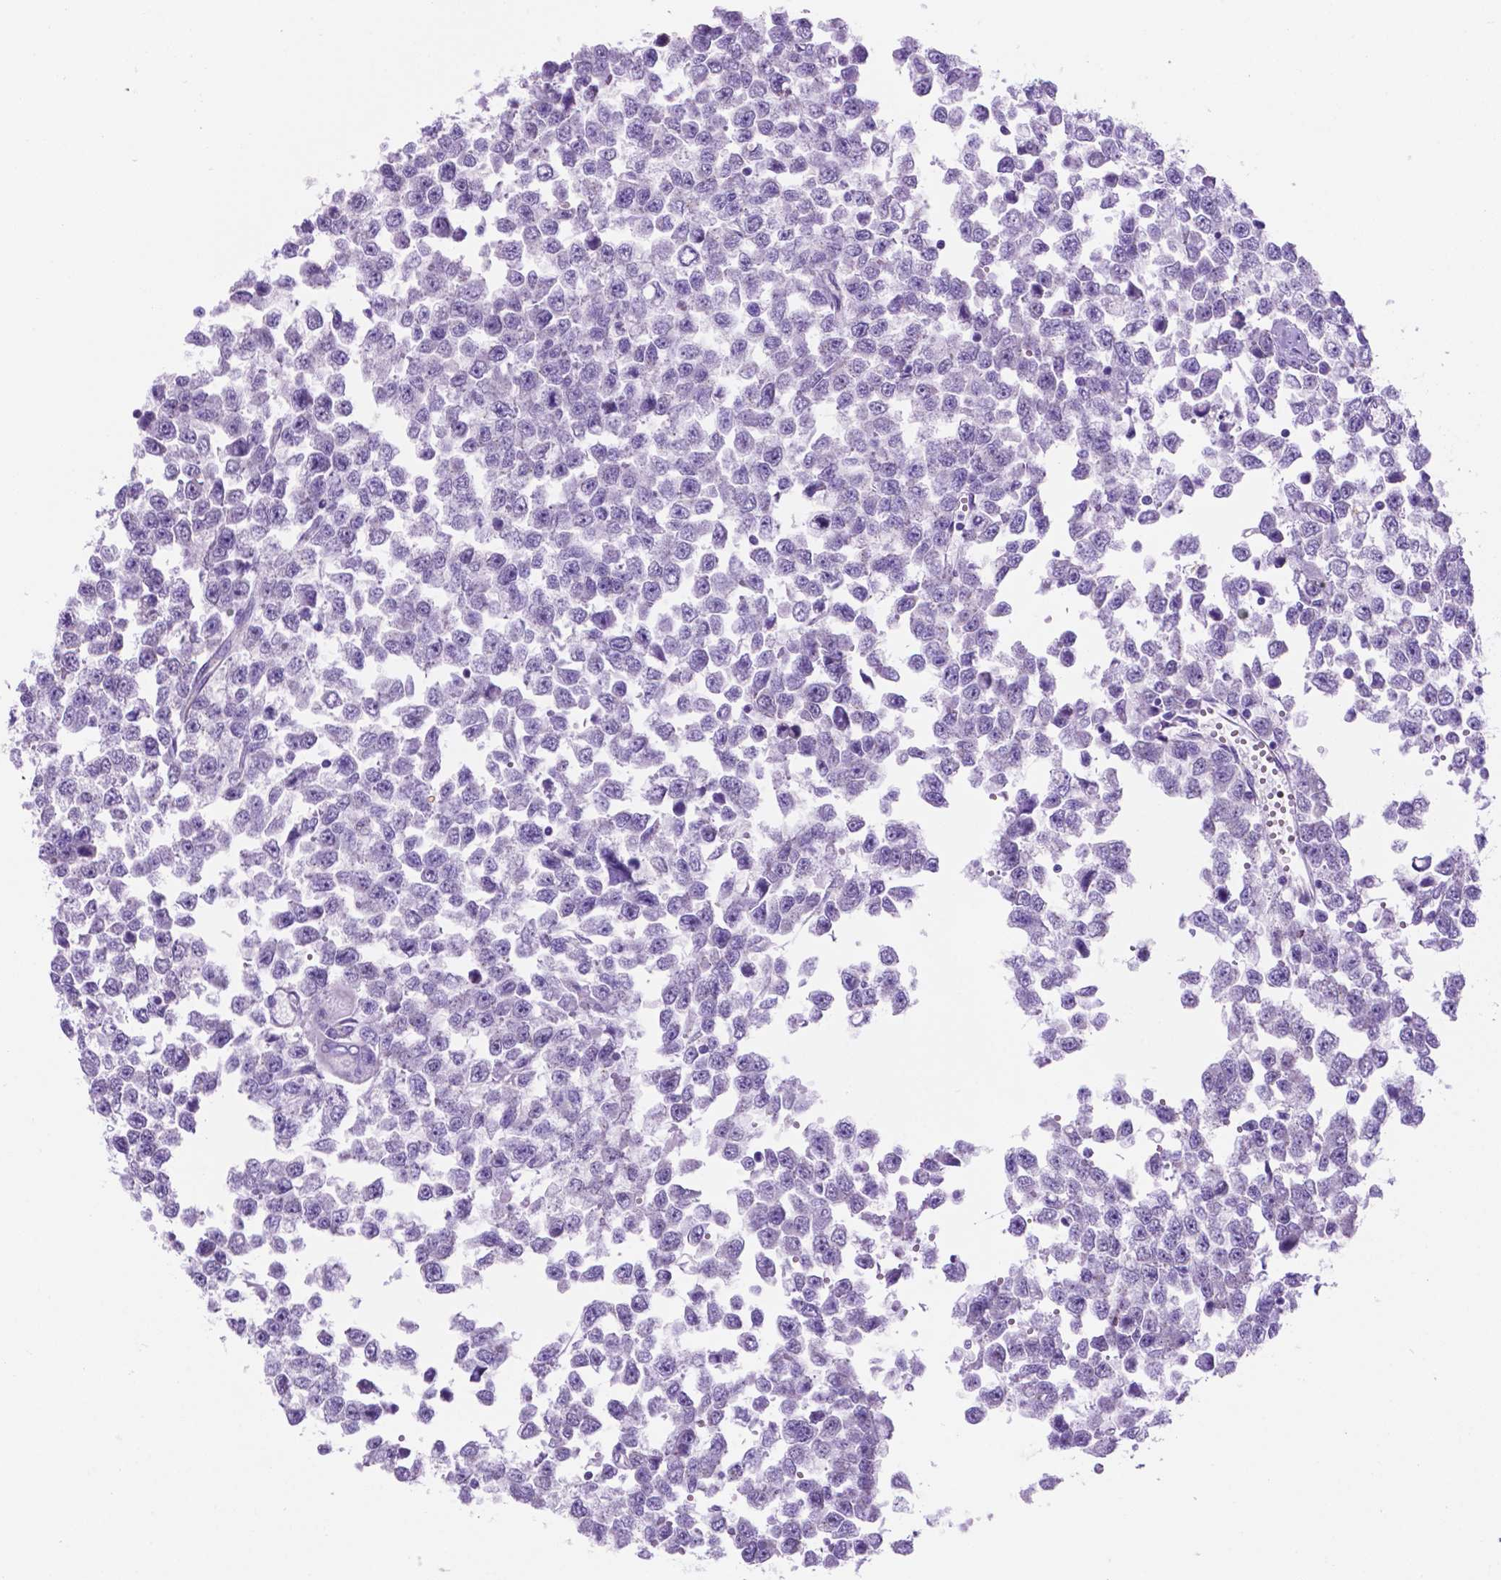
{"staining": {"intensity": "negative", "quantity": "none", "location": "none"}, "tissue": "testis cancer", "cell_type": "Tumor cells", "image_type": "cancer", "snomed": [{"axis": "morphology", "description": "Normal tissue, NOS"}, {"axis": "morphology", "description": "Seminoma, NOS"}, {"axis": "topography", "description": "Testis"}, {"axis": "topography", "description": "Epididymis"}], "caption": "High power microscopy micrograph of an immunohistochemistry micrograph of testis cancer, revealing no significant expression in tumor cells.", "gene": "TMEM121B", "patient": {"sex": "male", "age": 34}}